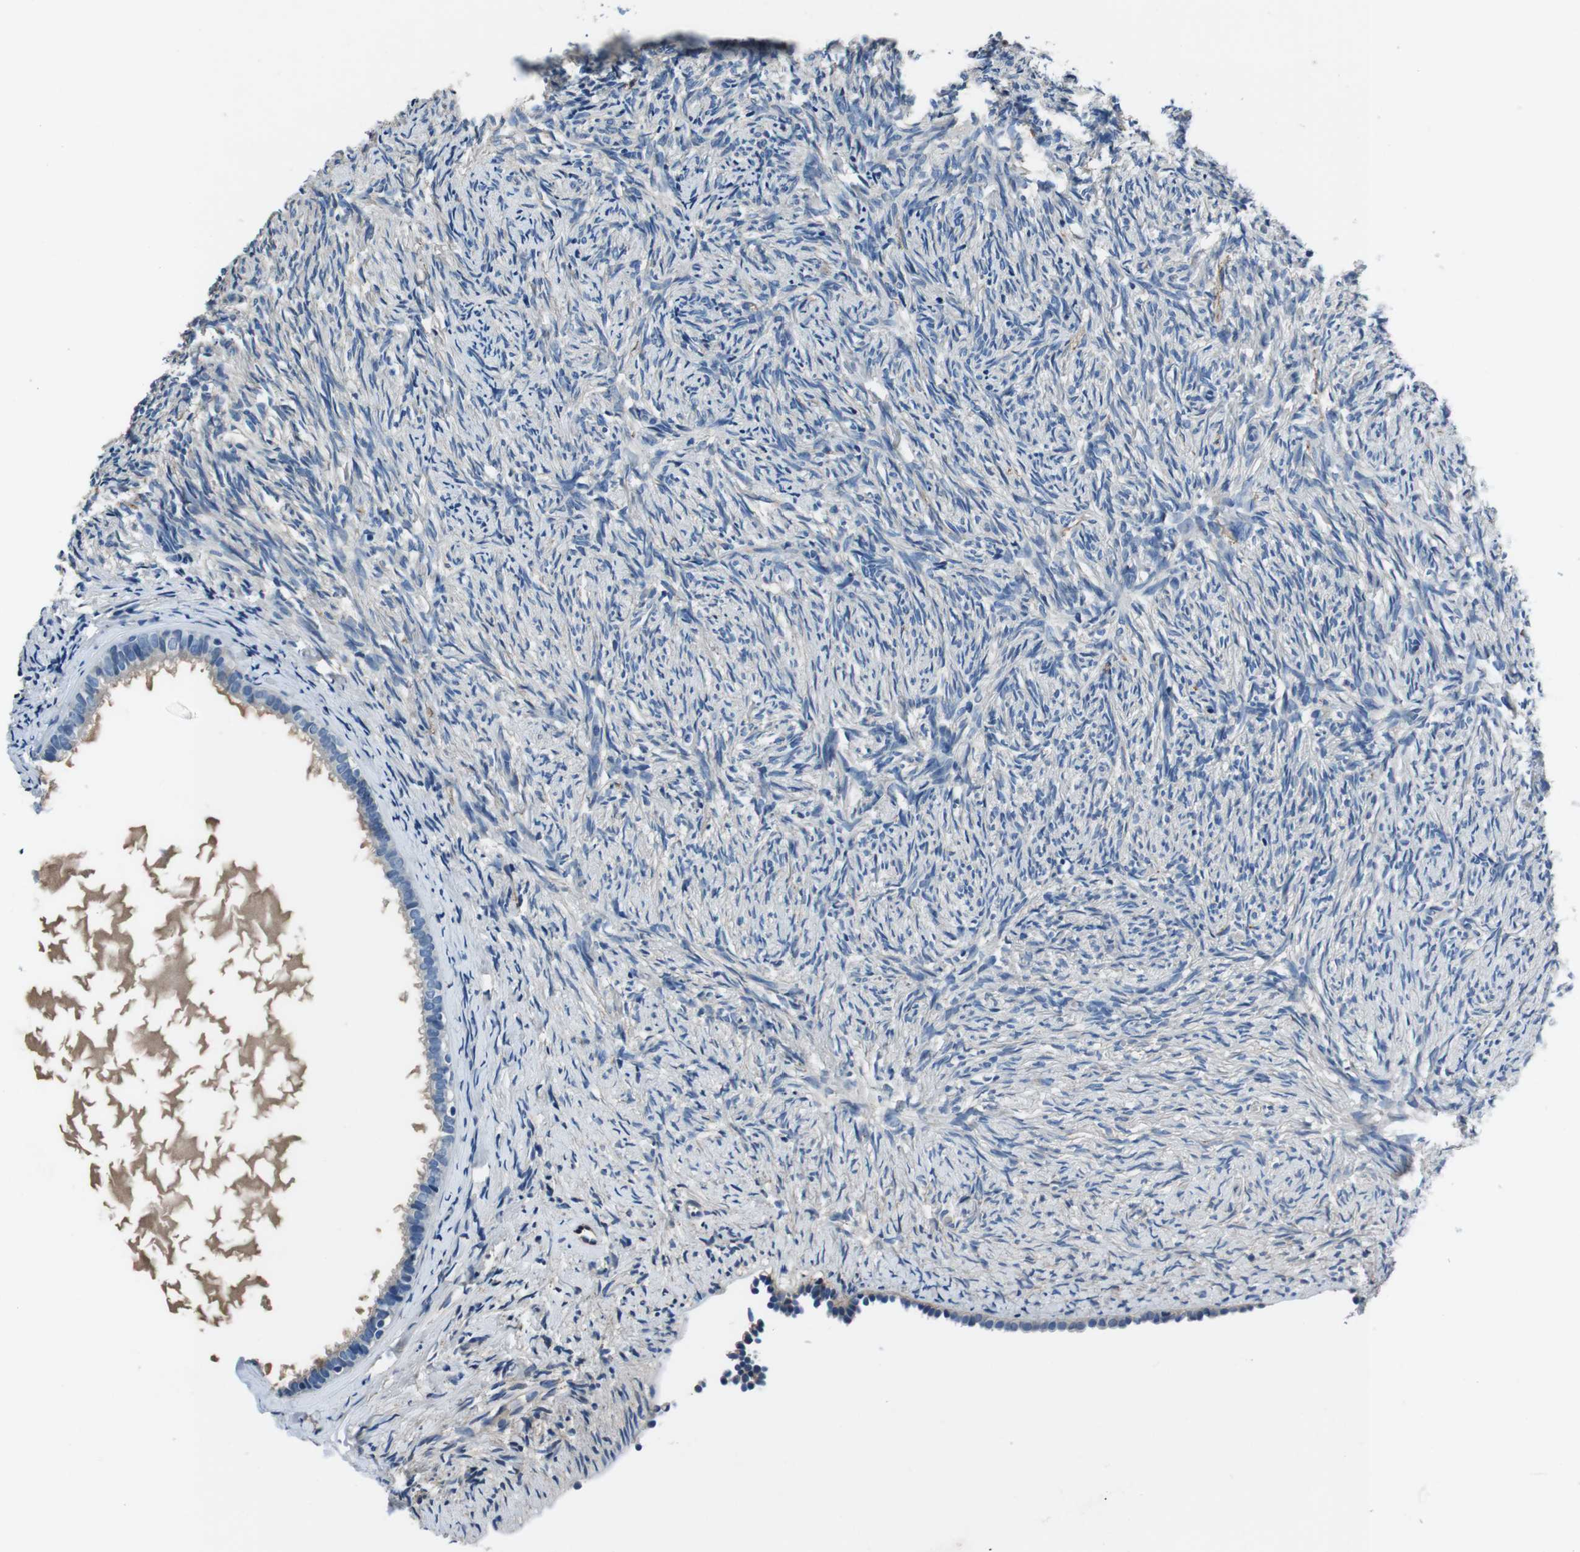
{"staining": {"intensity": "negative", "quantity": "none", "location": "none"}, "tissue": "ovary", "cell_type": "Follicle cells", "image_type": "normal", "snomed": [{"axis": "morphology", "description": "Normal tissue, NOS"}, {"axis": "topography", "description": "Ovary"}], "caption": "The histopathology image exhibits no staining of follicle cells in normal ovary. (DAB (3,3'-diaminobenzidine) immunohistochemistry visualized using brightfield microscopy, high magnification).", "gene": "CASQ1", "patient": {"sex": "female", "age": 60}}